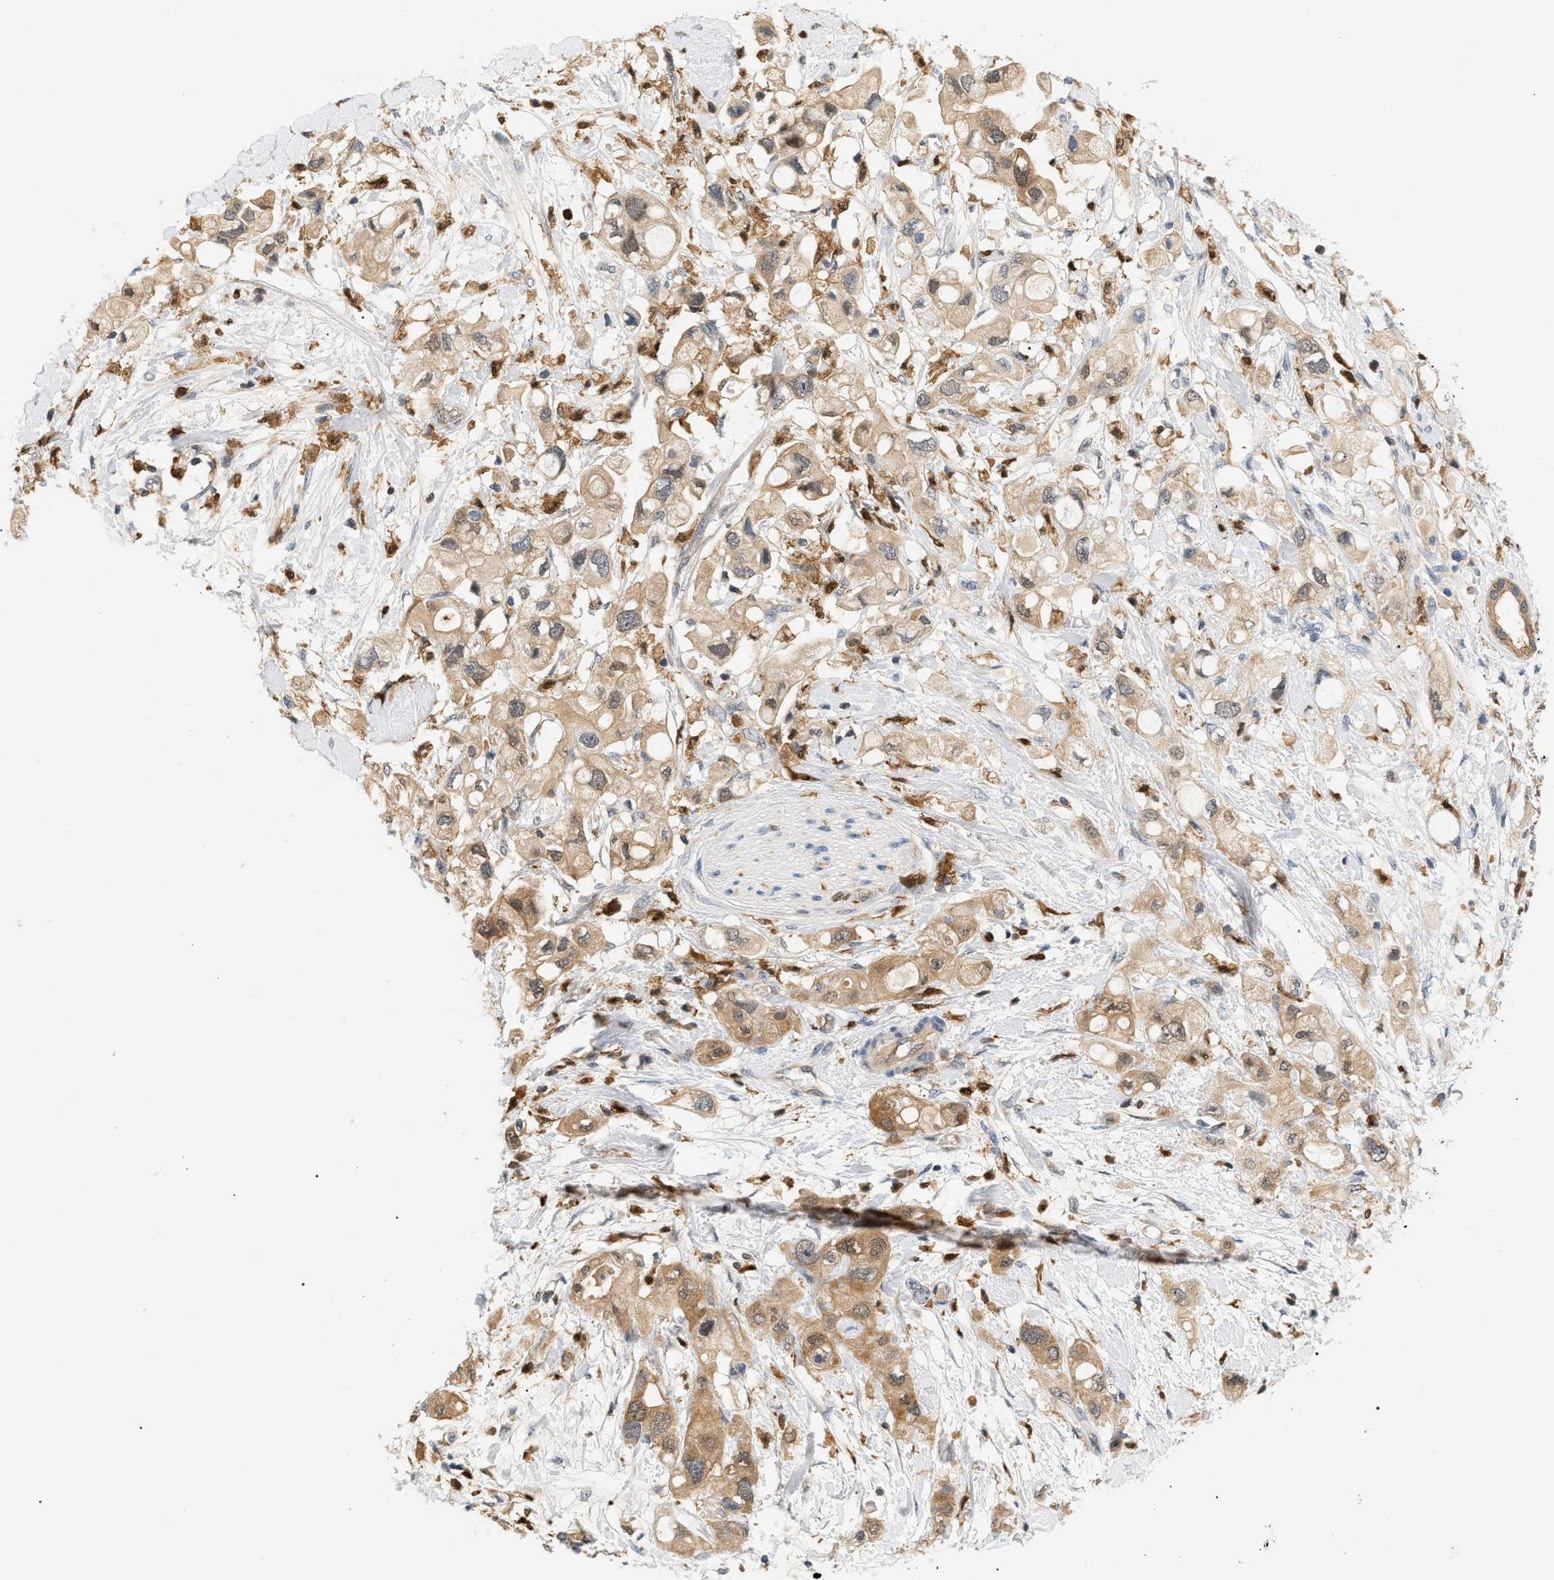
{"staining": {"intensity": "weak", "quantity": ">75%", "location": "cytoplasmic/membranous"}, "tissue": "pancreatic cancer", "cell_type": "Tumor cells", "image_type": "cancer", "snomed": [{"axis": "morphology", "description": "Adenocarcinoma, NOS"}, {"axis": "topography", "description": "Pancreas"}], "caption": "An image of pancreatic cancer (adenocarcinoma) stained for a protein reveals weak cytoplasmic/membranous brown staining in tumor cells. Using DAB (3,3'-diaminobenzidine) (brown) and hematoxylin (blue) stains, captured at high magnification using brightfield microscopy.", "gene": "PYCARD", "patient": {"sex": "female", "age": 56}}